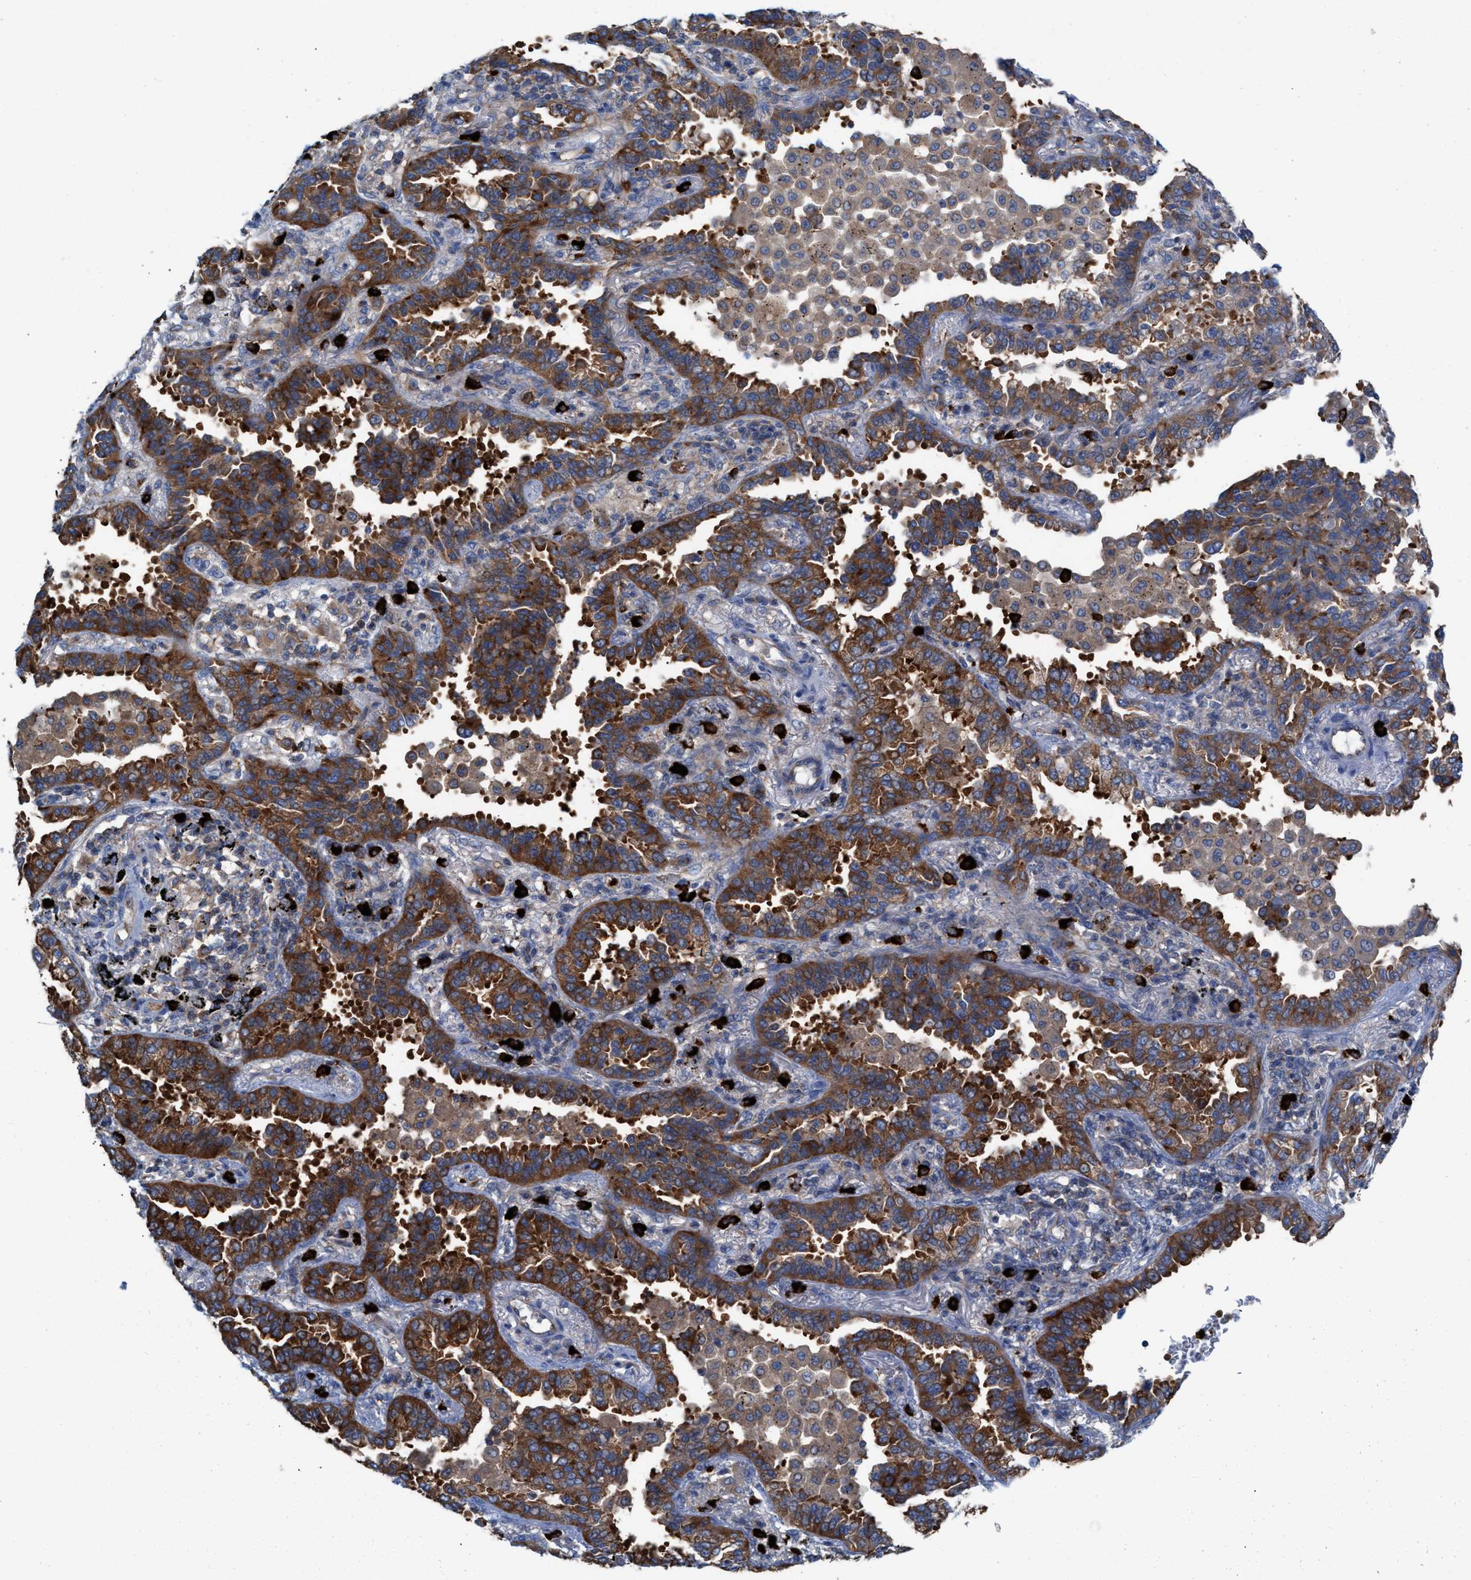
{"staining": {"intensity": "moderate", "quantity": ">75%", "location": "cytoplasmic/membranous"}, "tissue": "lung cancer", "cell_type": "Tumor cells", "image_type": "cancer", "snomed": [{"axis": "morphology", "description": "Normal tissue, NOS"}, {"axis": "morphology", "description": "Adenocarcinoma, NOS"}, {"axis": "topography", "description": "Lung"}], "caption": "Tumor cells display medium levels of moderate cytoplasmic/membranous staining in about >75% of cells in lung cancer.", "gene": "NYAP1", "patient": {"sex": "male", "age": 59}}